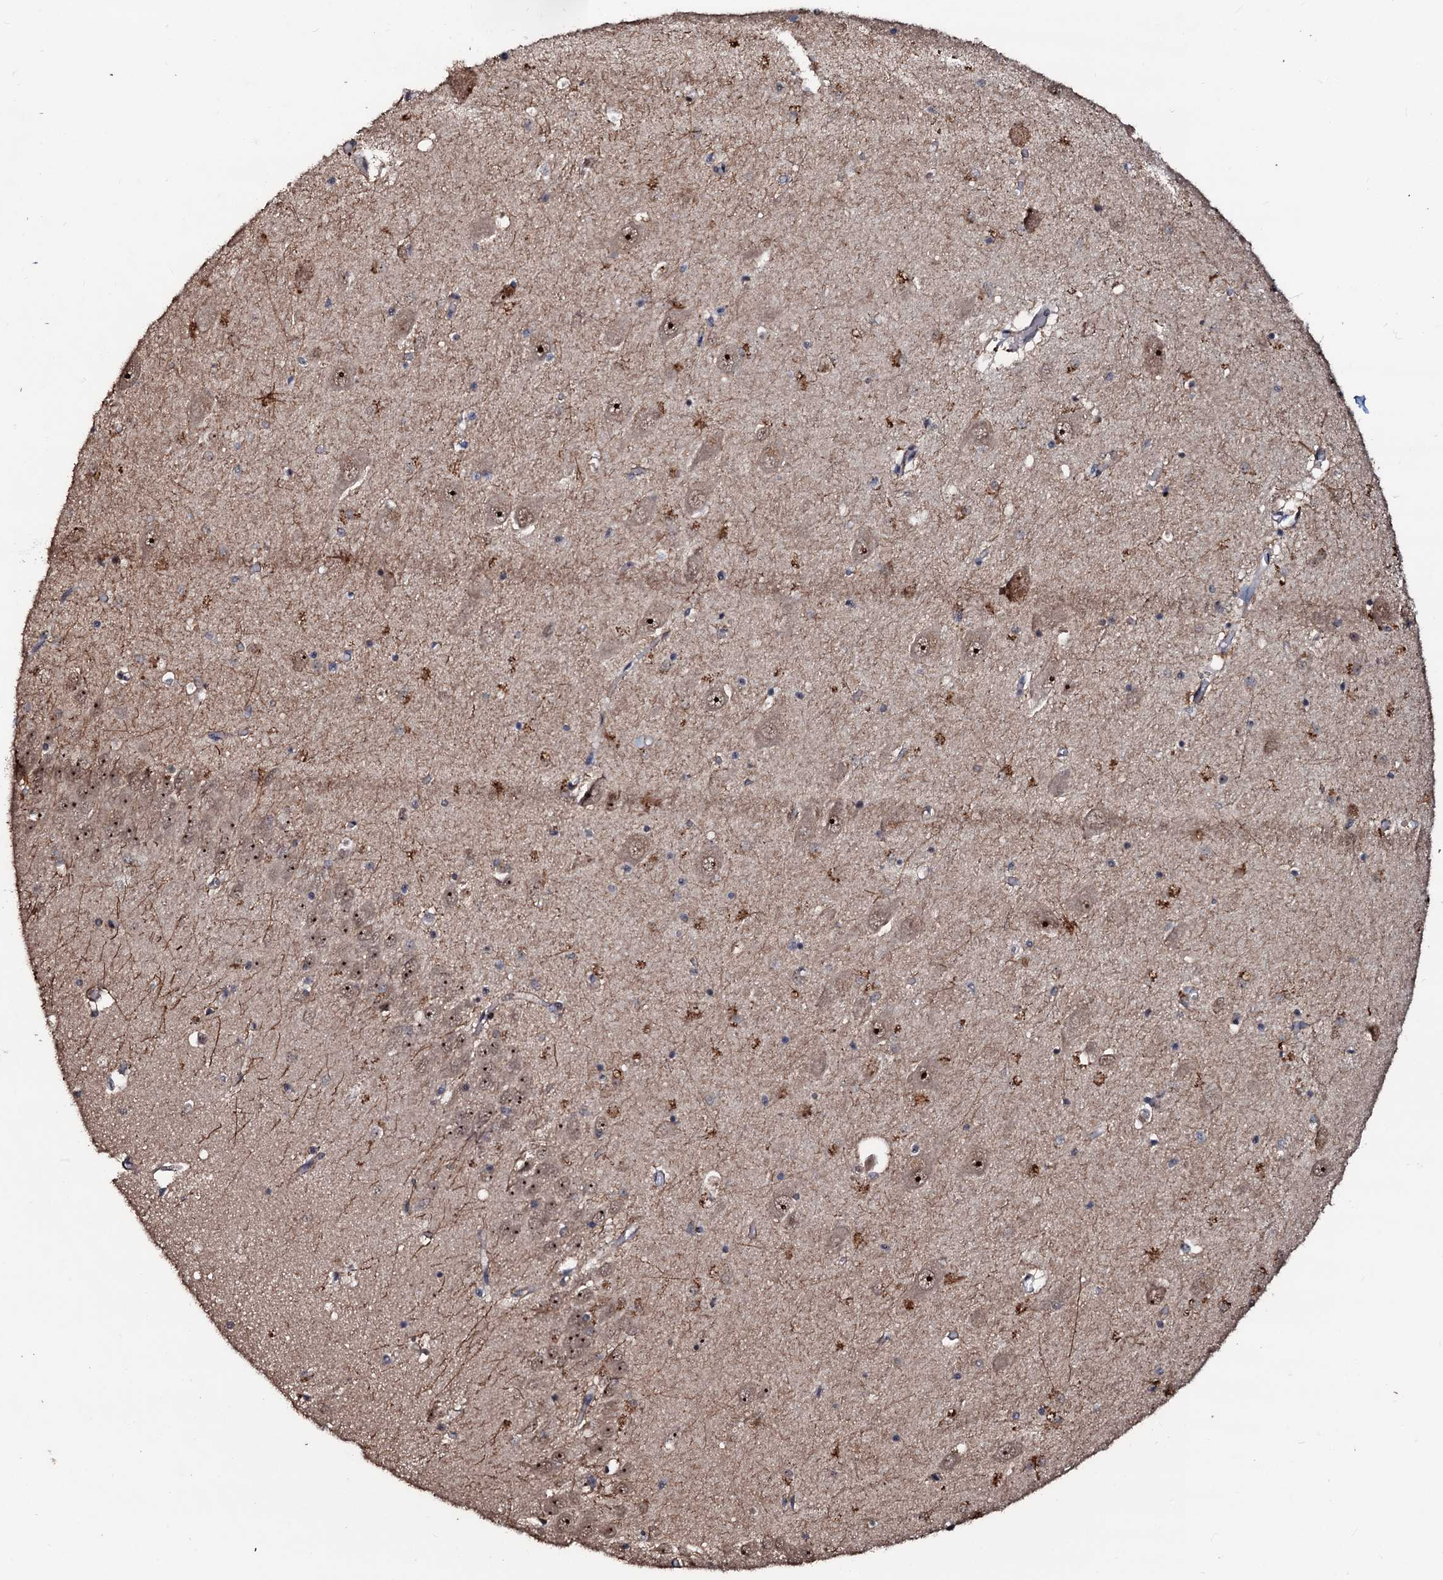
{"staining": {"intensity": "weak", "quantity": "<25%", "location": "cytoplasmic/membranous,nuclear"}, "tissue": "hippocampus", "cell_type": "Glial cells", "image_type": "normal", "snomed": [{"axis": "morphology", "description": "Normal tissue, NOS"}, {"axis": "topography", "description": "Hippocampus"}], "caption": "High magnification brightfield microscopy of normal hippocampus stained with DAB (brown) and counterstained with hematoxylin (blue): glial cells show no significant expression.", "gene": "SUPT7L", "patient": {"sex": "male", "age": 70}}